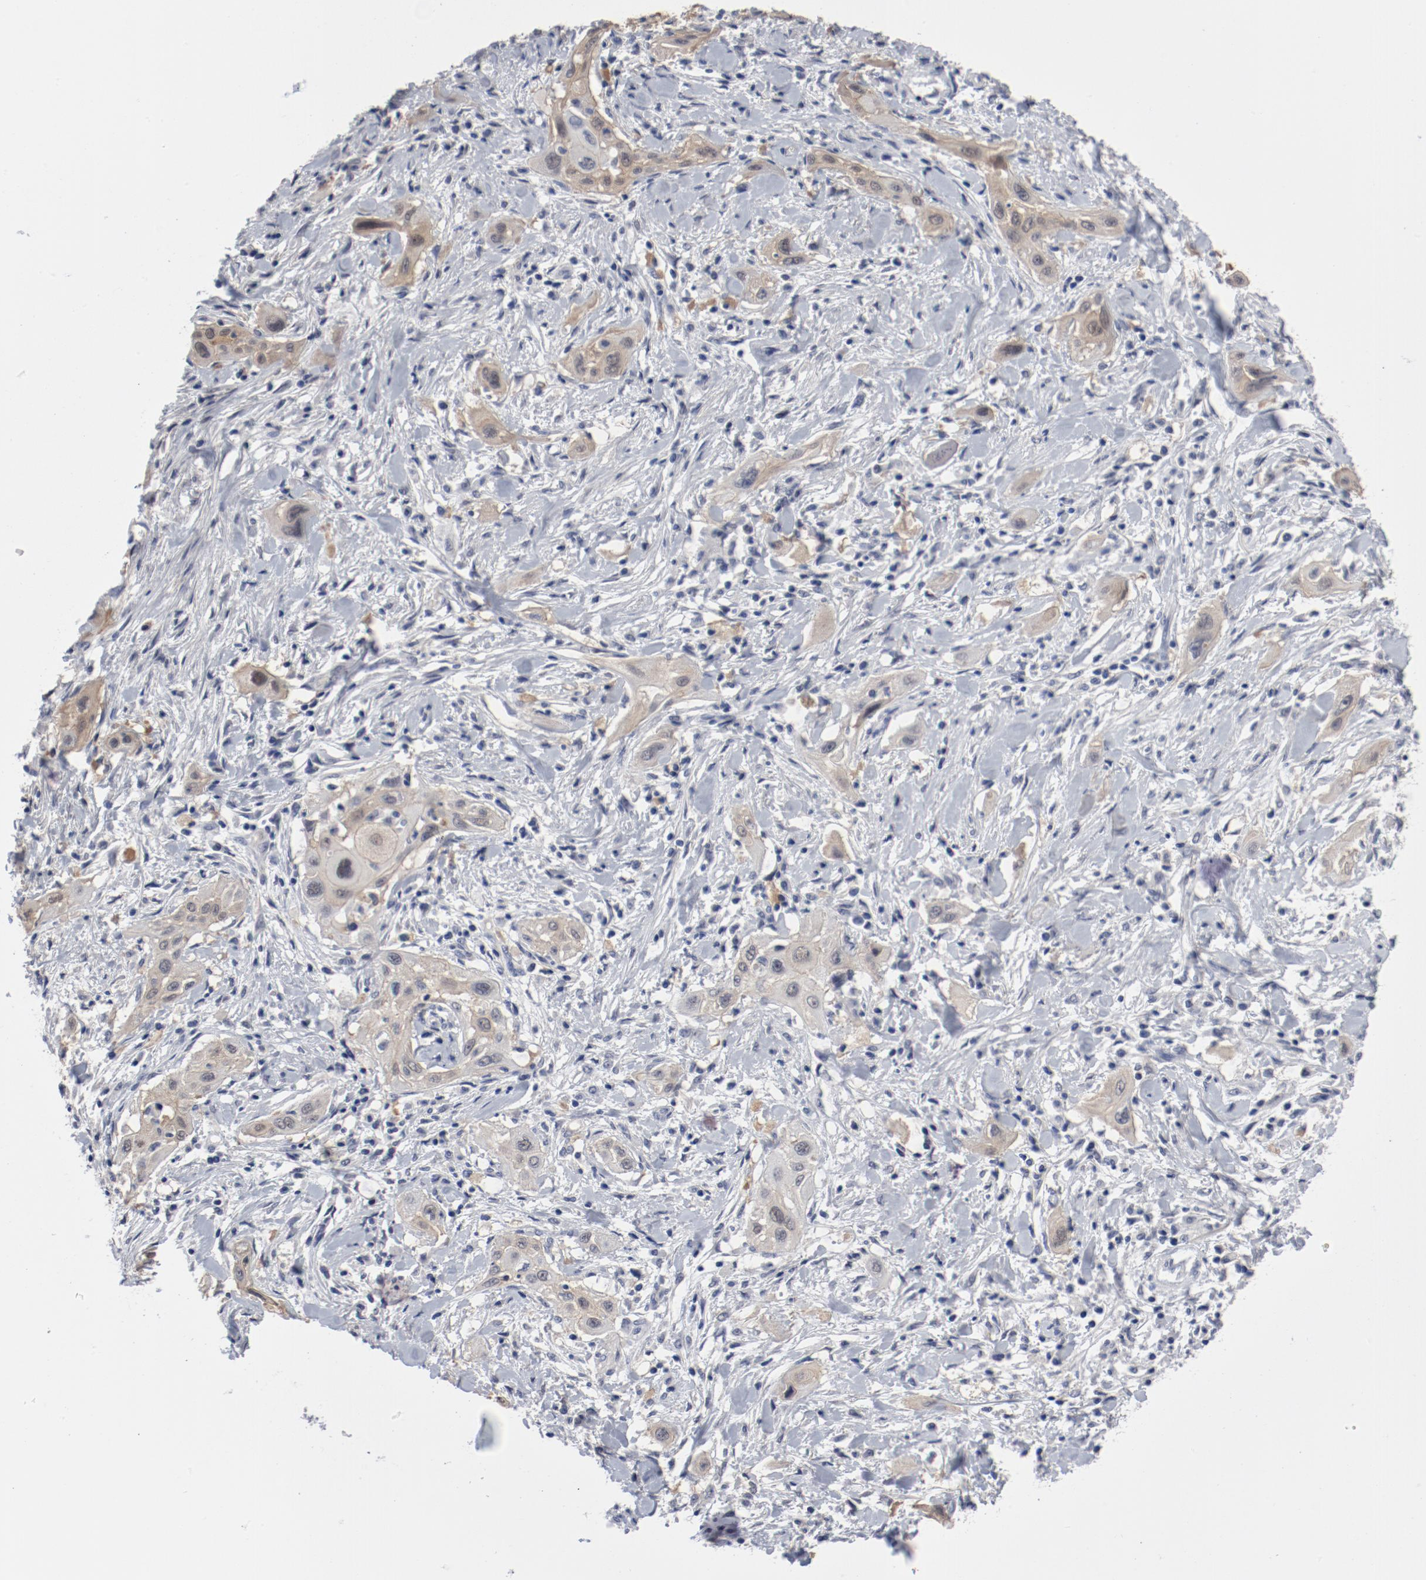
{"staining": {"intensity": "negative", "quantity": "none", "location": "none"}, "tissue": "lung cancer", "cell_type": "Tumor cells", "image_type": "cancer", "snomed": [{"axis": "morphology", "description": "Squamous cell carcinoma, NOS"}, {"axis": "topography", "description": "Lung"}], "caption": "Squamous cell carcinoma (lung) was stained to show a protein in brown. There is no significant expression in tumor cells.", "gene": "ANKLE2", "patient": {"sex": "female", "age": 47}}